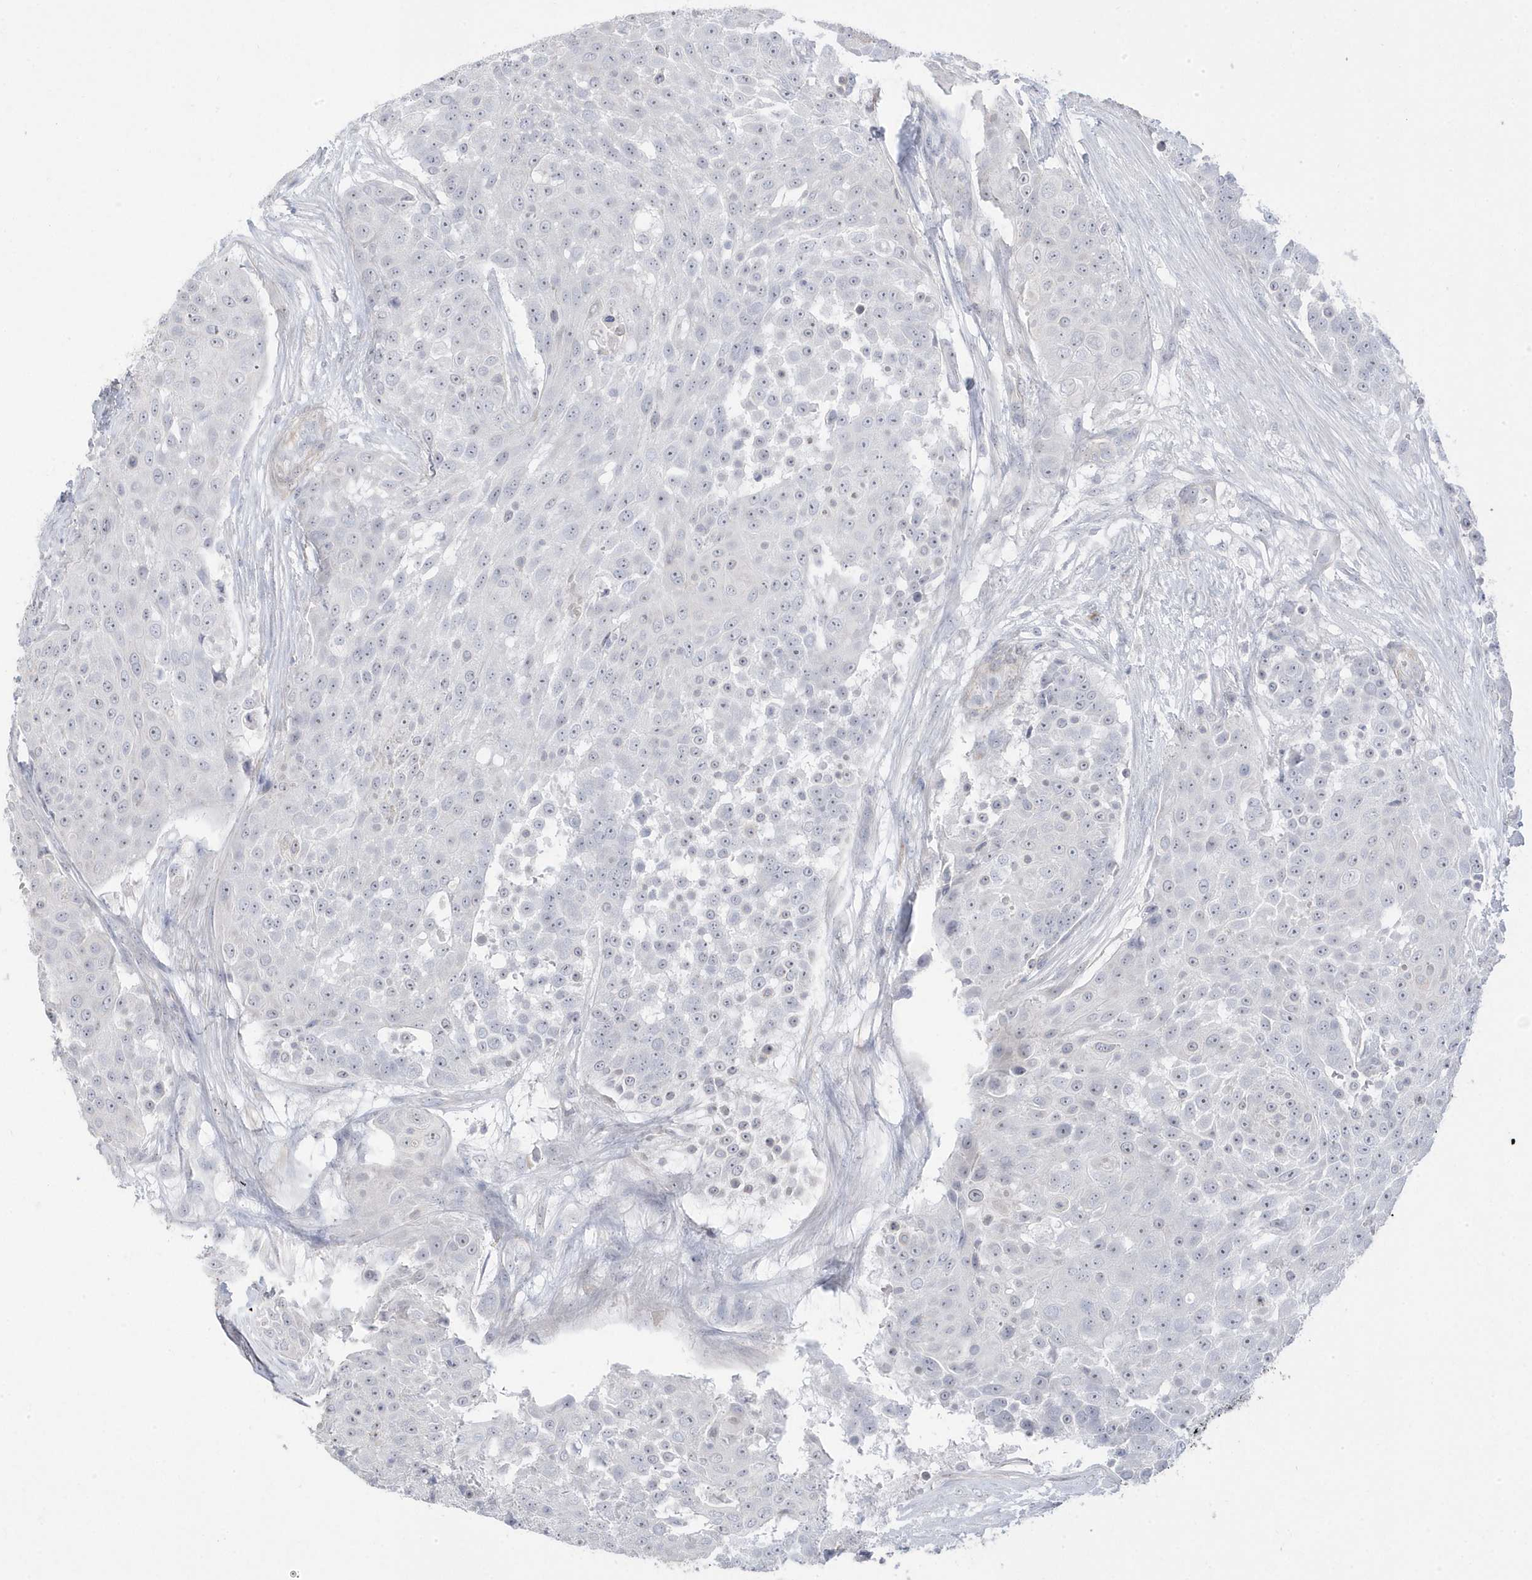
{"staining": {"intensity": "negative", "quantity": "none", "location": "none"}, "tissue": "urothelial cancer", "cell_type": "Tumor cells", "image_type": "cancer", "snomed": [{"axis": "morphology", "description": "Urothelial carcinoma, High grade"}, {"axis": "topography", "description": "Urinary bladder"}], "caption": "Immunohistochemistry (IHC) image of neoplastic tissue: human high-grade urothelial carcinoma stained with DAB reveals no significant protein staining in tumor cells. (Brightfield microscopy of DAB (3,3'-diaminobenzidine) IHC at high magnification).", "gene": "GTPBP6", "patient": {"sex": "female", "age": 63}}